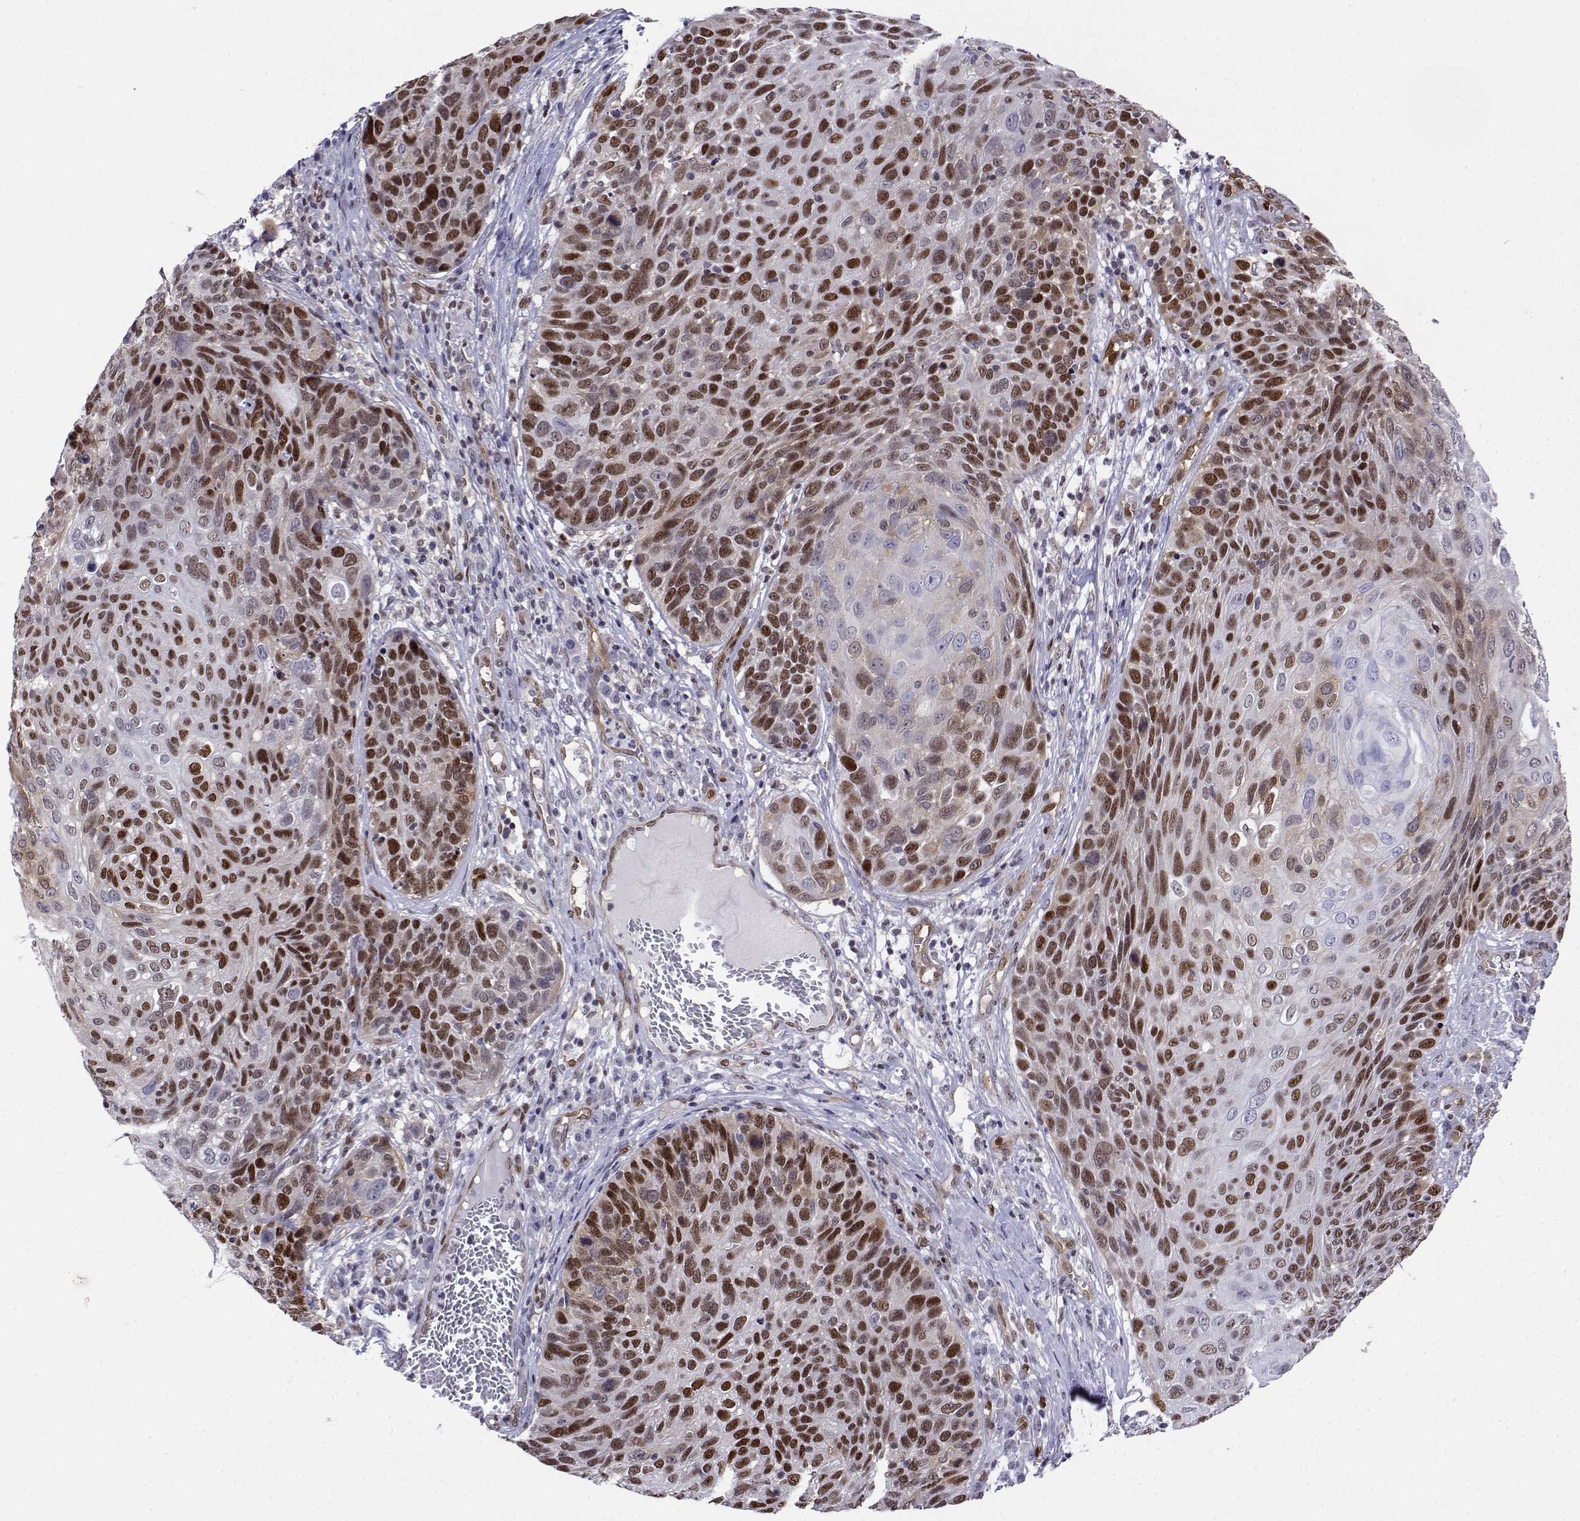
{"staining": {"intensity": "strong", "quantity": "25%-75%", "location": "nuclear"}, "tissue": "skin cancer", "cell_type": "Tumor cells", "image_type": "cancer", "snomed": [{"axis": "morphology", "description": "Squamous cell carcinoma, NOS"}, {"axis": "topography", "description": "Skin"}], "caption": "Human skin squamous cell carcinoma stained with a brown dye displays strong nuclear positive positivity in approximately 25%-75% of tumor cells.", "gene": "ERF", "patient": {"sex": "male", "age": 92}}